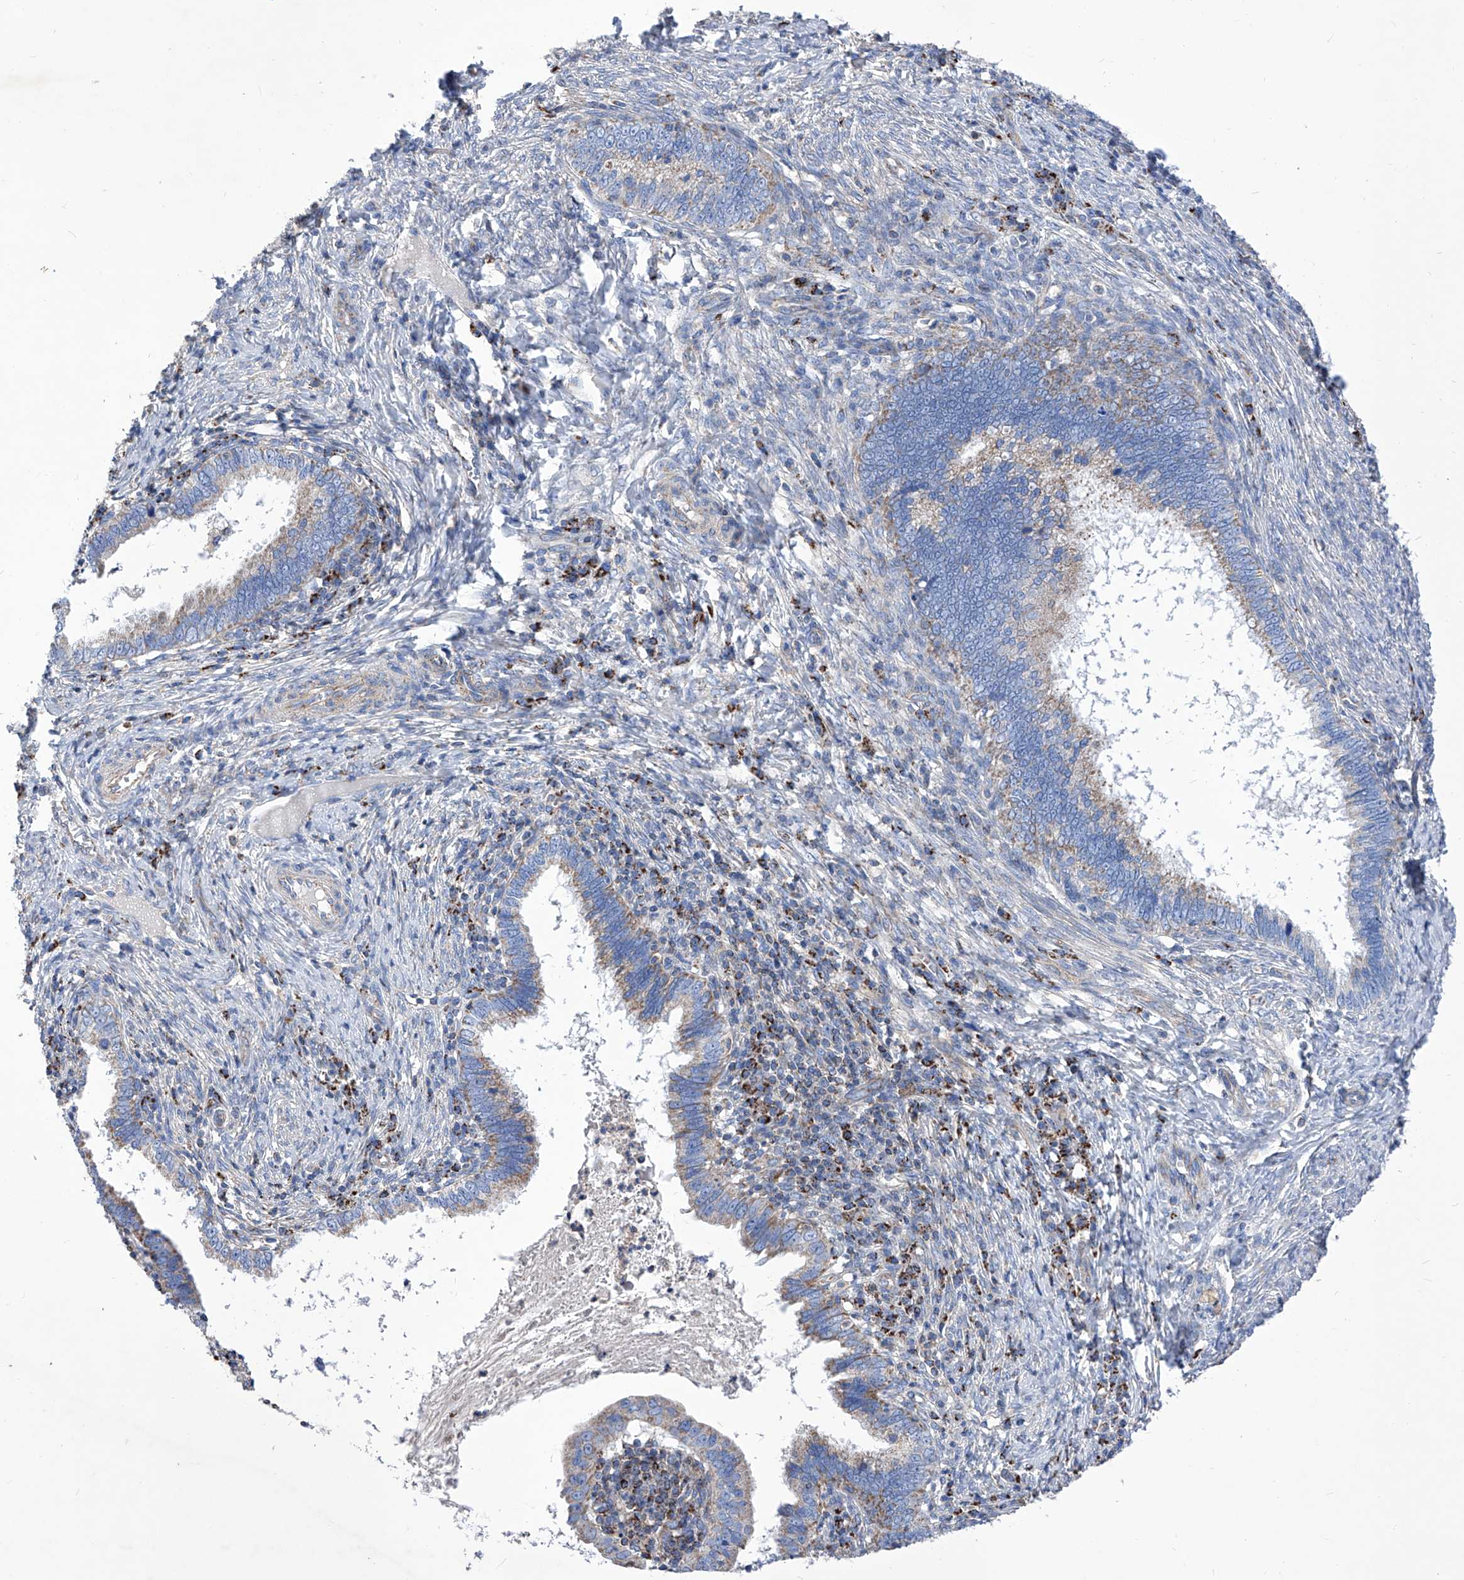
{"staining": {"intensity": "weak", "quantity": "25%-75%", "location": "cytoplasmic/membranous"}, "tissue": "cervical cancer", "cell_type": "Tumor cells", "image_type": "cancer", "snomed": [{"axis": "morphology", "description": "Adenocarcinoma, NOS"}, {"axis": "topography", "description": "Cervix"}], "caption": "This photomicrograph displays cervical cancer (adenocarcinoma) stained with IHC to label a protein in brown. The cytoplasmic/membranous of tumor cells show weak positivity for the protein. Nuclei are counter-stained blue.", "gene": "HRNR", "patient": {"sex": "female", "age": 36}}